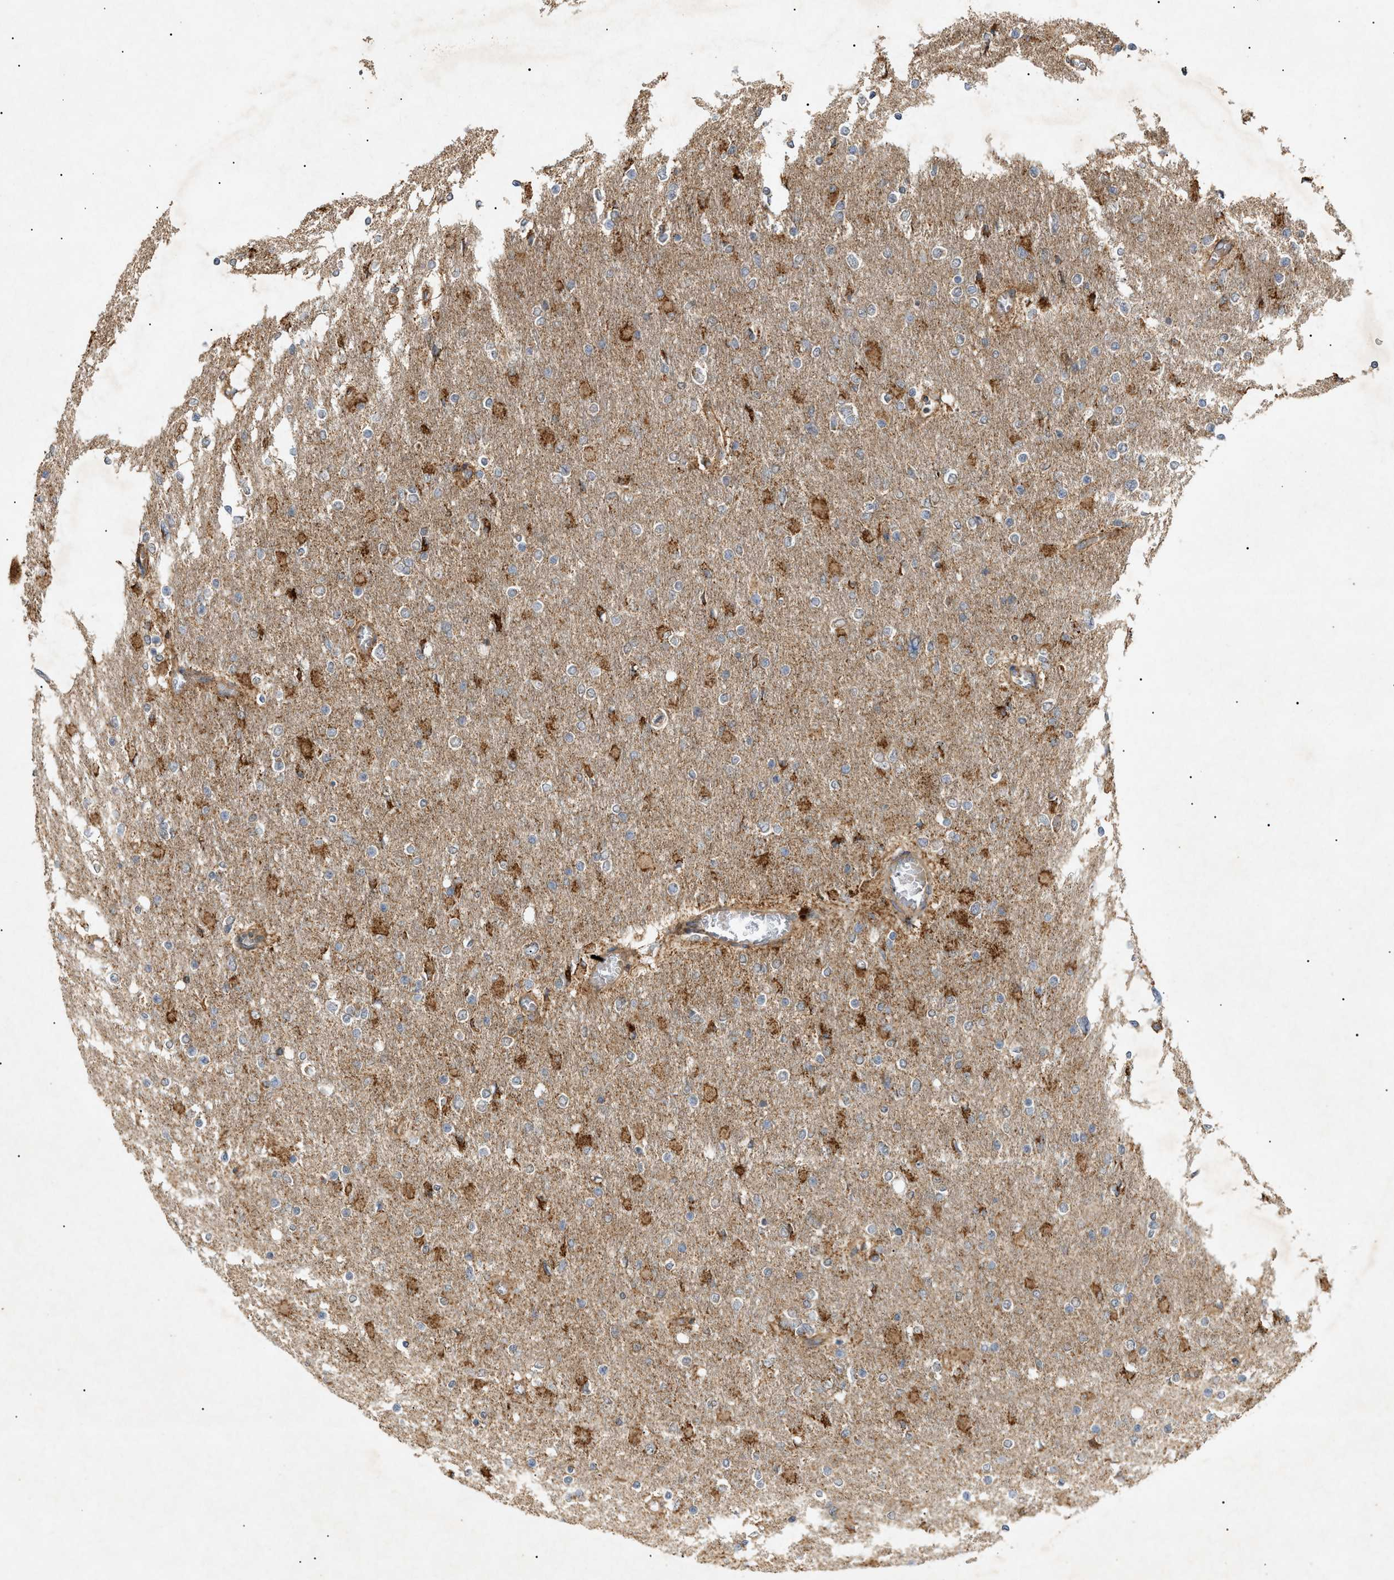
{"staining": {"intensity": "moderate", "quantity": "25%-75%", "location": "cytoplasmic/membranous"}, "tissue": "glioma", "cell_type": "Tumor cells", "image_type": "cancer", "snomed": [{"axis": "morphology", "description": "Glioma, malignant, High grade"}, {"axis": "topography", "description": "Cerebral cortex"}], "caption": "Tumor cells reveal moderate cytoplasmic/membranous staining in about 25%-75% of cells in glioma.", "gene": "MTCH1", "patient": {"sex": "female", "age": 36}}